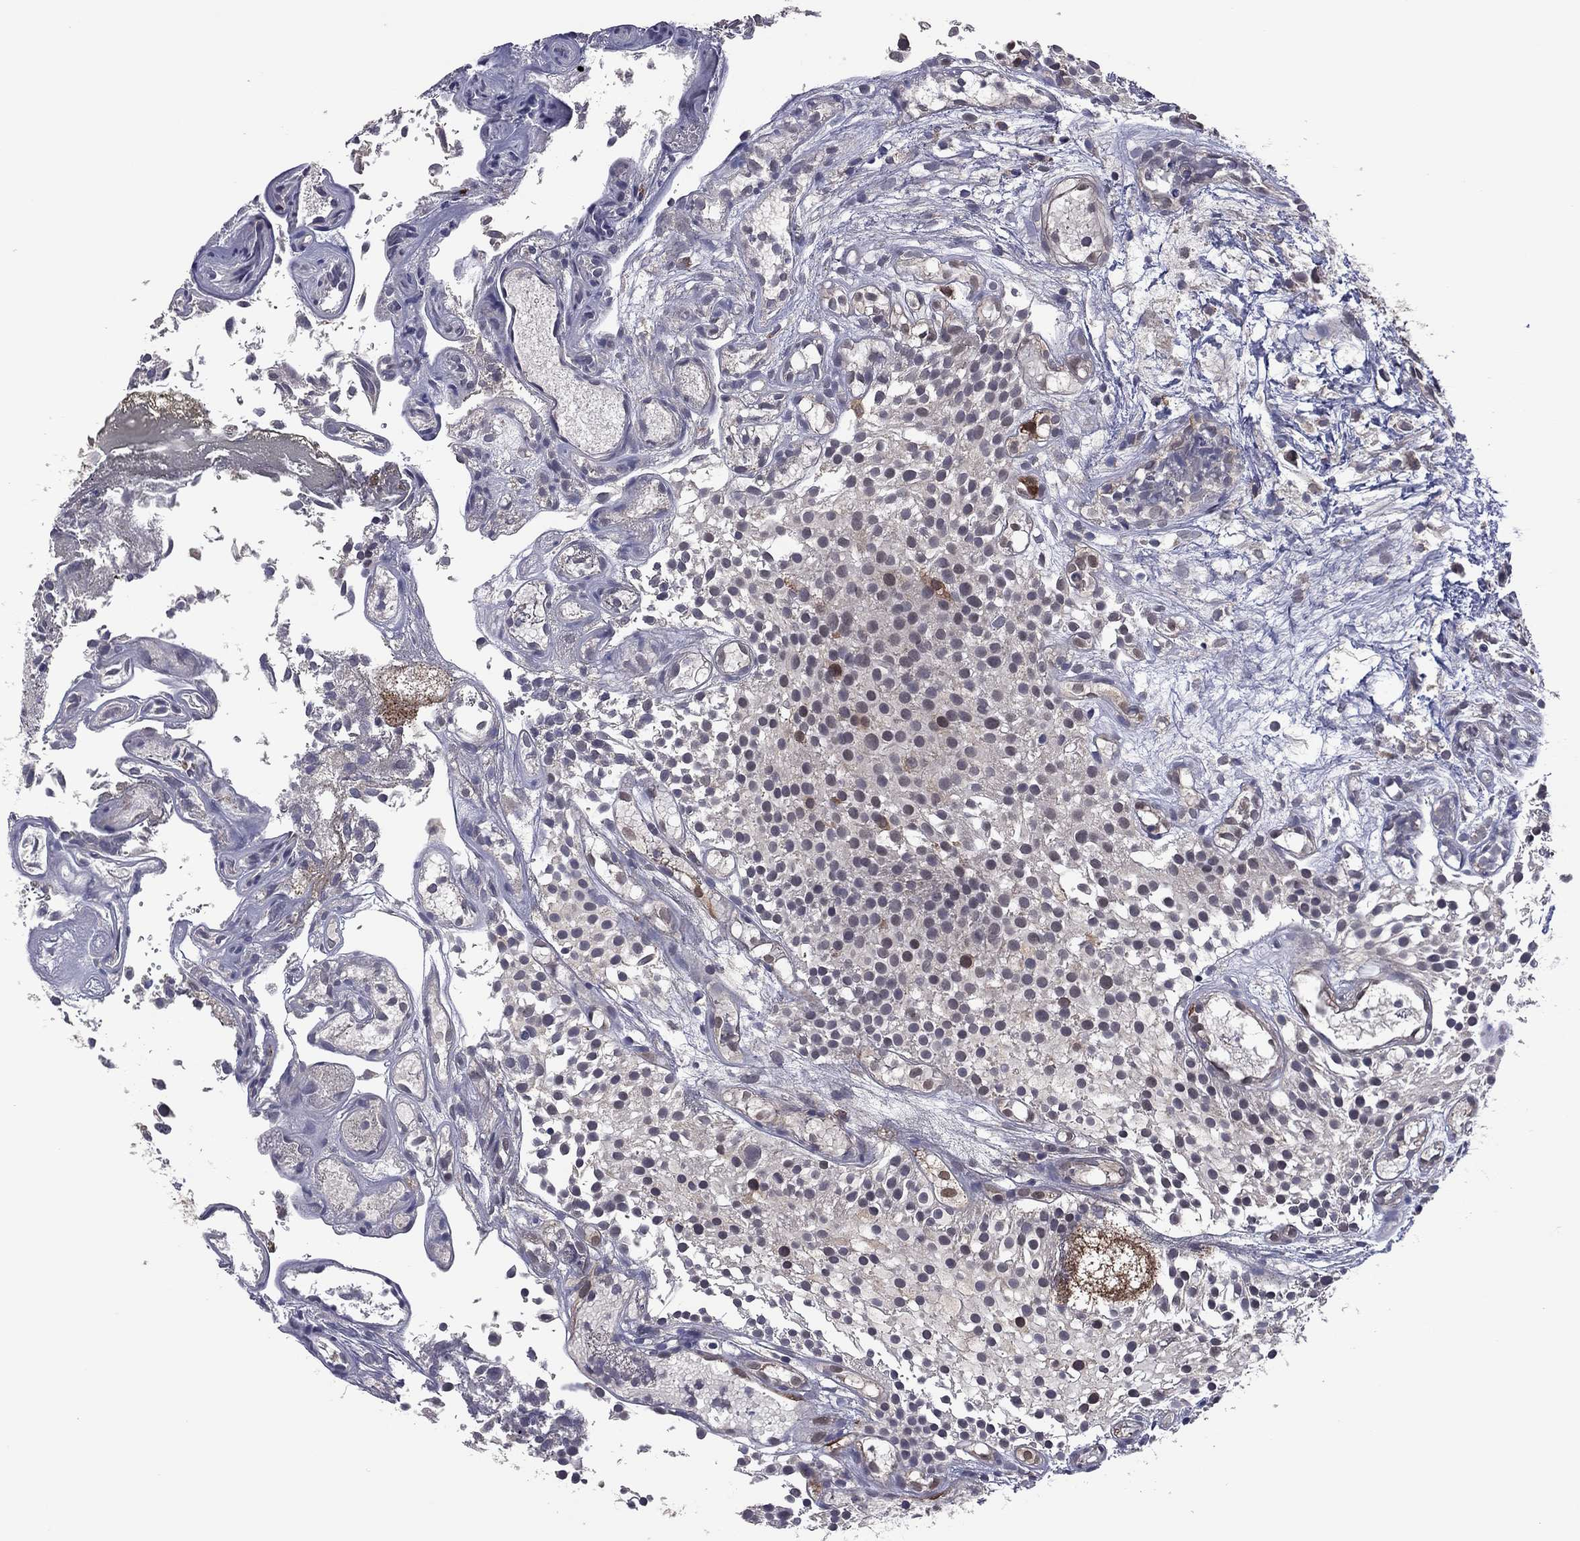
{"staining": {"intensity": "moderate", "quantity": "<25%", "location": "cytoplasmic/membranous,nuclear"}, "tissue": "urothelial cancer", "cell_type": "Tumor cells", "image_type": "cancer", "snomed": [{"axis": "morphology", "description": "Urothelial carcinoma, Low grade"}, {"axis": "topography", "description": "Urinary bladder"}], "caption": "High-magnification brightfield microscopy of urothelial cancer stained with DAB (3,3'-diaminobenzidine) (brown) and counterstained with hematoxylin (blue). tumor cells exhibit moderate cytoplasmic/membranous and nuclear staining is identified in about<25% of cells. (DAB IHC, brown staining for protein, blue staining for nuclei).", "gene": "GPAA1", "patient": {"sex": "male", "age": 79}}